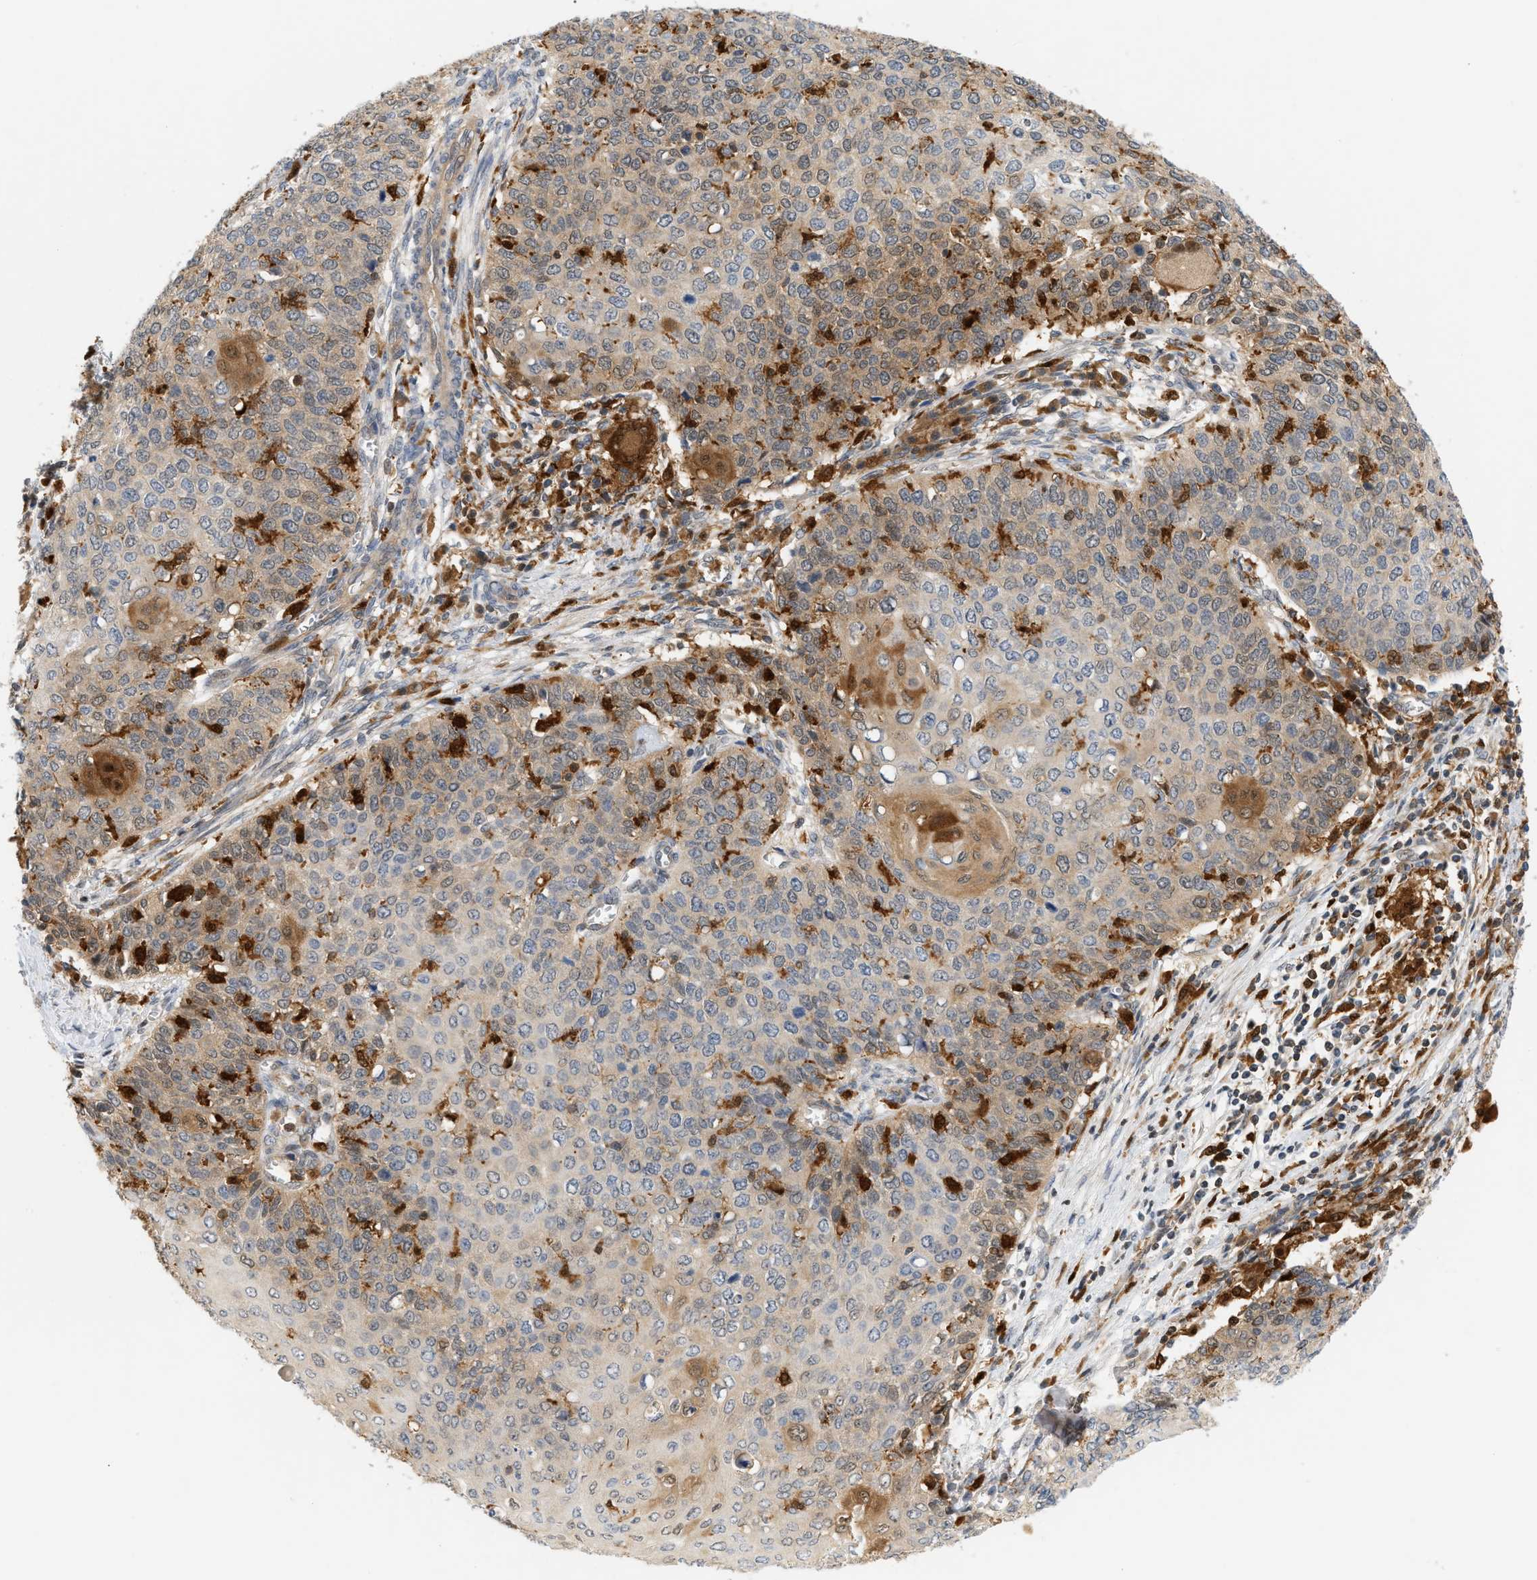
{"staining": {"intensity": "moderate", "quantity": "25%-75%", "location": "cytoplasmic/membranous"}, "tissue": "cervical cancer", "cell_type": "Tumor cells", "image_type": "cancer", "snomed": [{"axis": "morphology", "description": "Squamous cell carcinoma, NOS"}, {"axis": "topography", "description": "Cervix"}], "caption": "Protein analysis of squamous cell carcinoma (cervical) tissue demonstrates moderate cytoplasmic/membranous staining in about 25%-75% of tumor cells.", "gene": "PYCARD", "patient": {"sex": "female", "age": 39}}